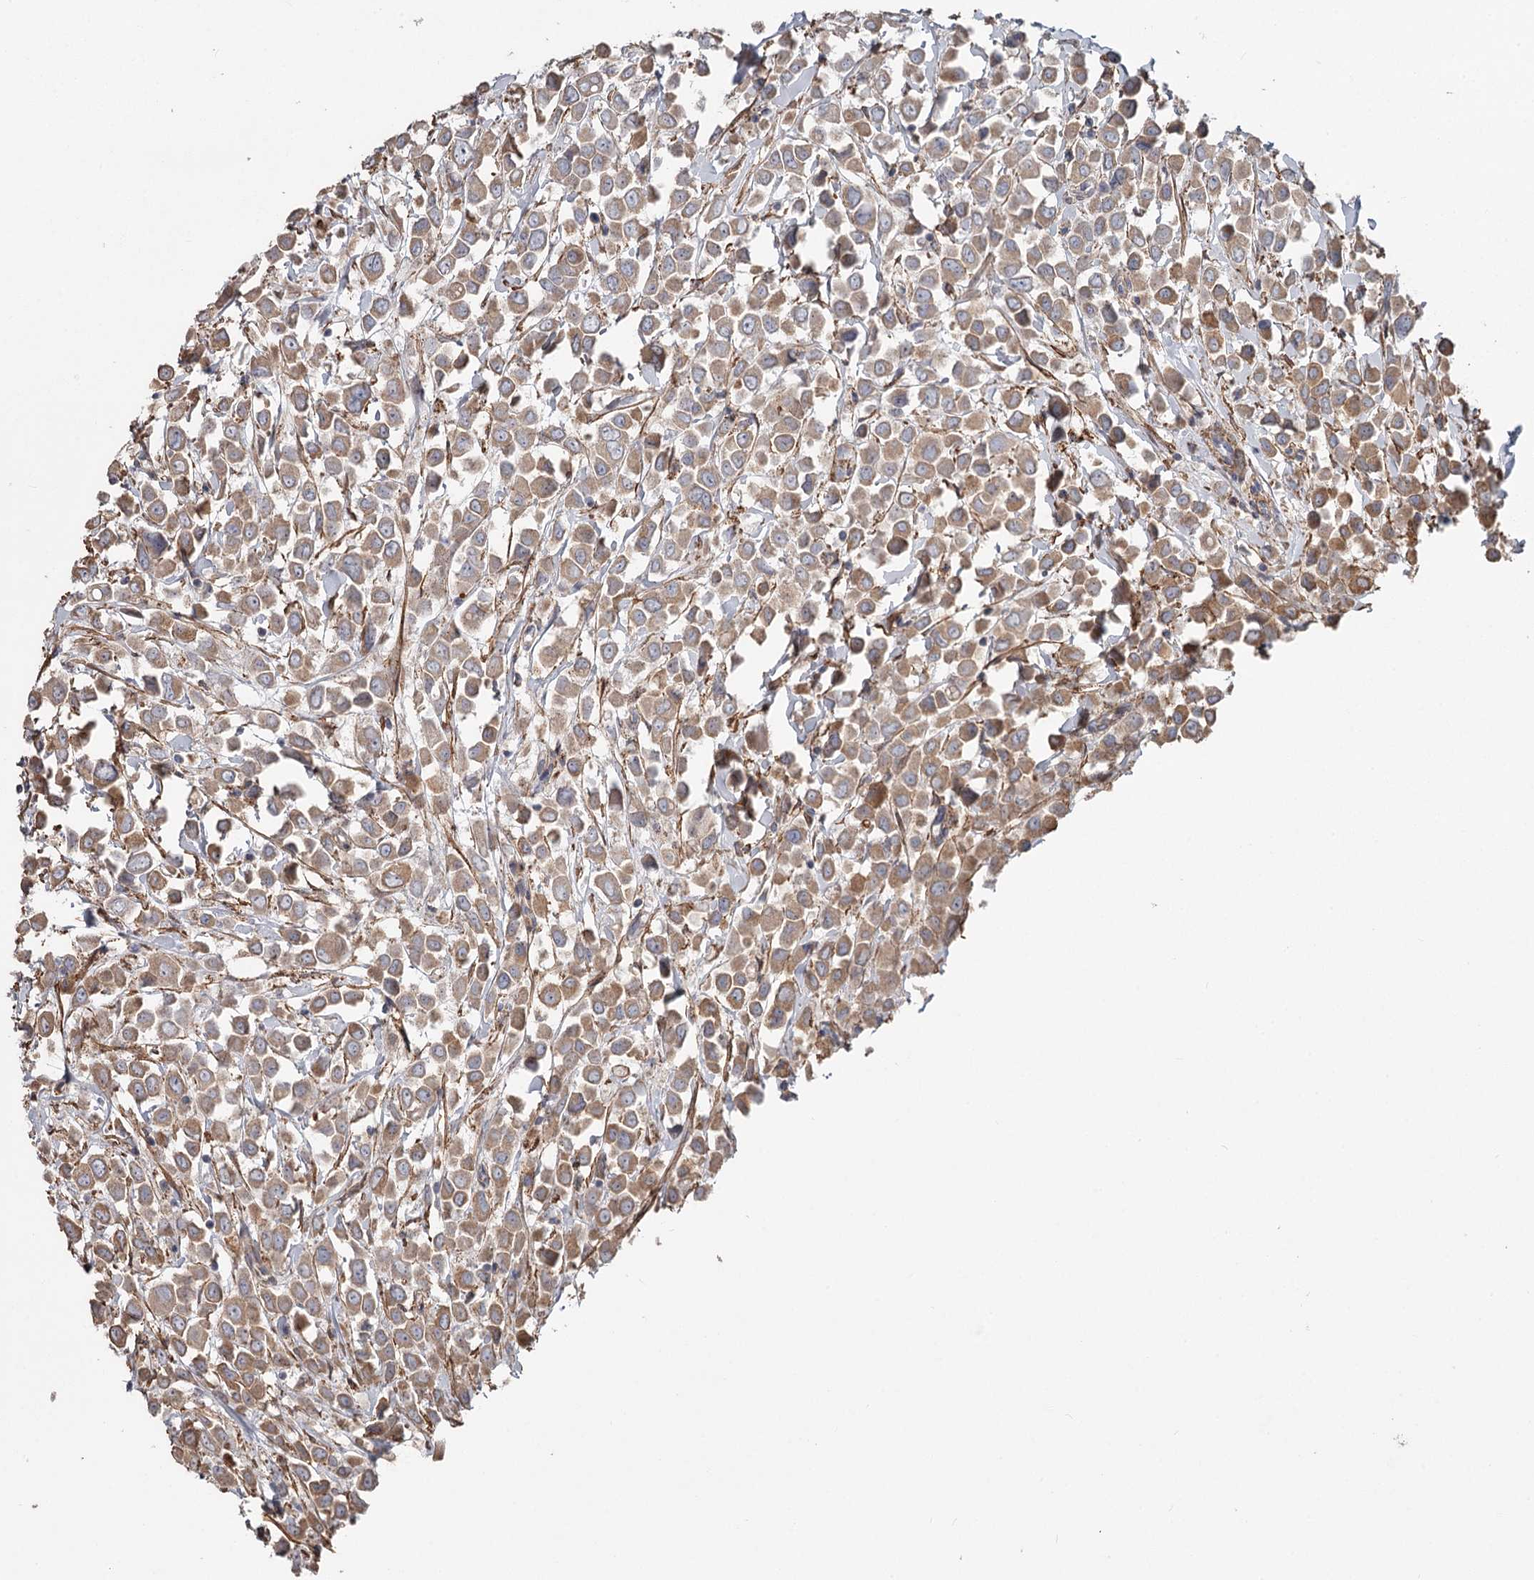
{"staining": {"intensity": "moderate", "quantity": ">75%", "location": "cytoplasmic/membranous"}, "tissue": "breast cancer", "cell_type": "Tumor cells", "image_type": "cancer", "snomed": [{"axis": "morphology", "description": "Duct carcinoma"}, {"axis": "topography", "description": "Breast"}], "caption": "Immunohistochemistry (IHC) of breast cancer (invasive ductal carcinoma) demonstrates medium levels of moderate cytoplasmic/membranous positivity in approximately >75% of tumor cells. The staining is performed using DAB (3,3'-diaminobenzidine) brown chromogen to label protein expression. The nuclei are counter-stained blue using hematoxylin.", "gene": "DHRS9", "patient": {"sex": "female", "age": 61}}